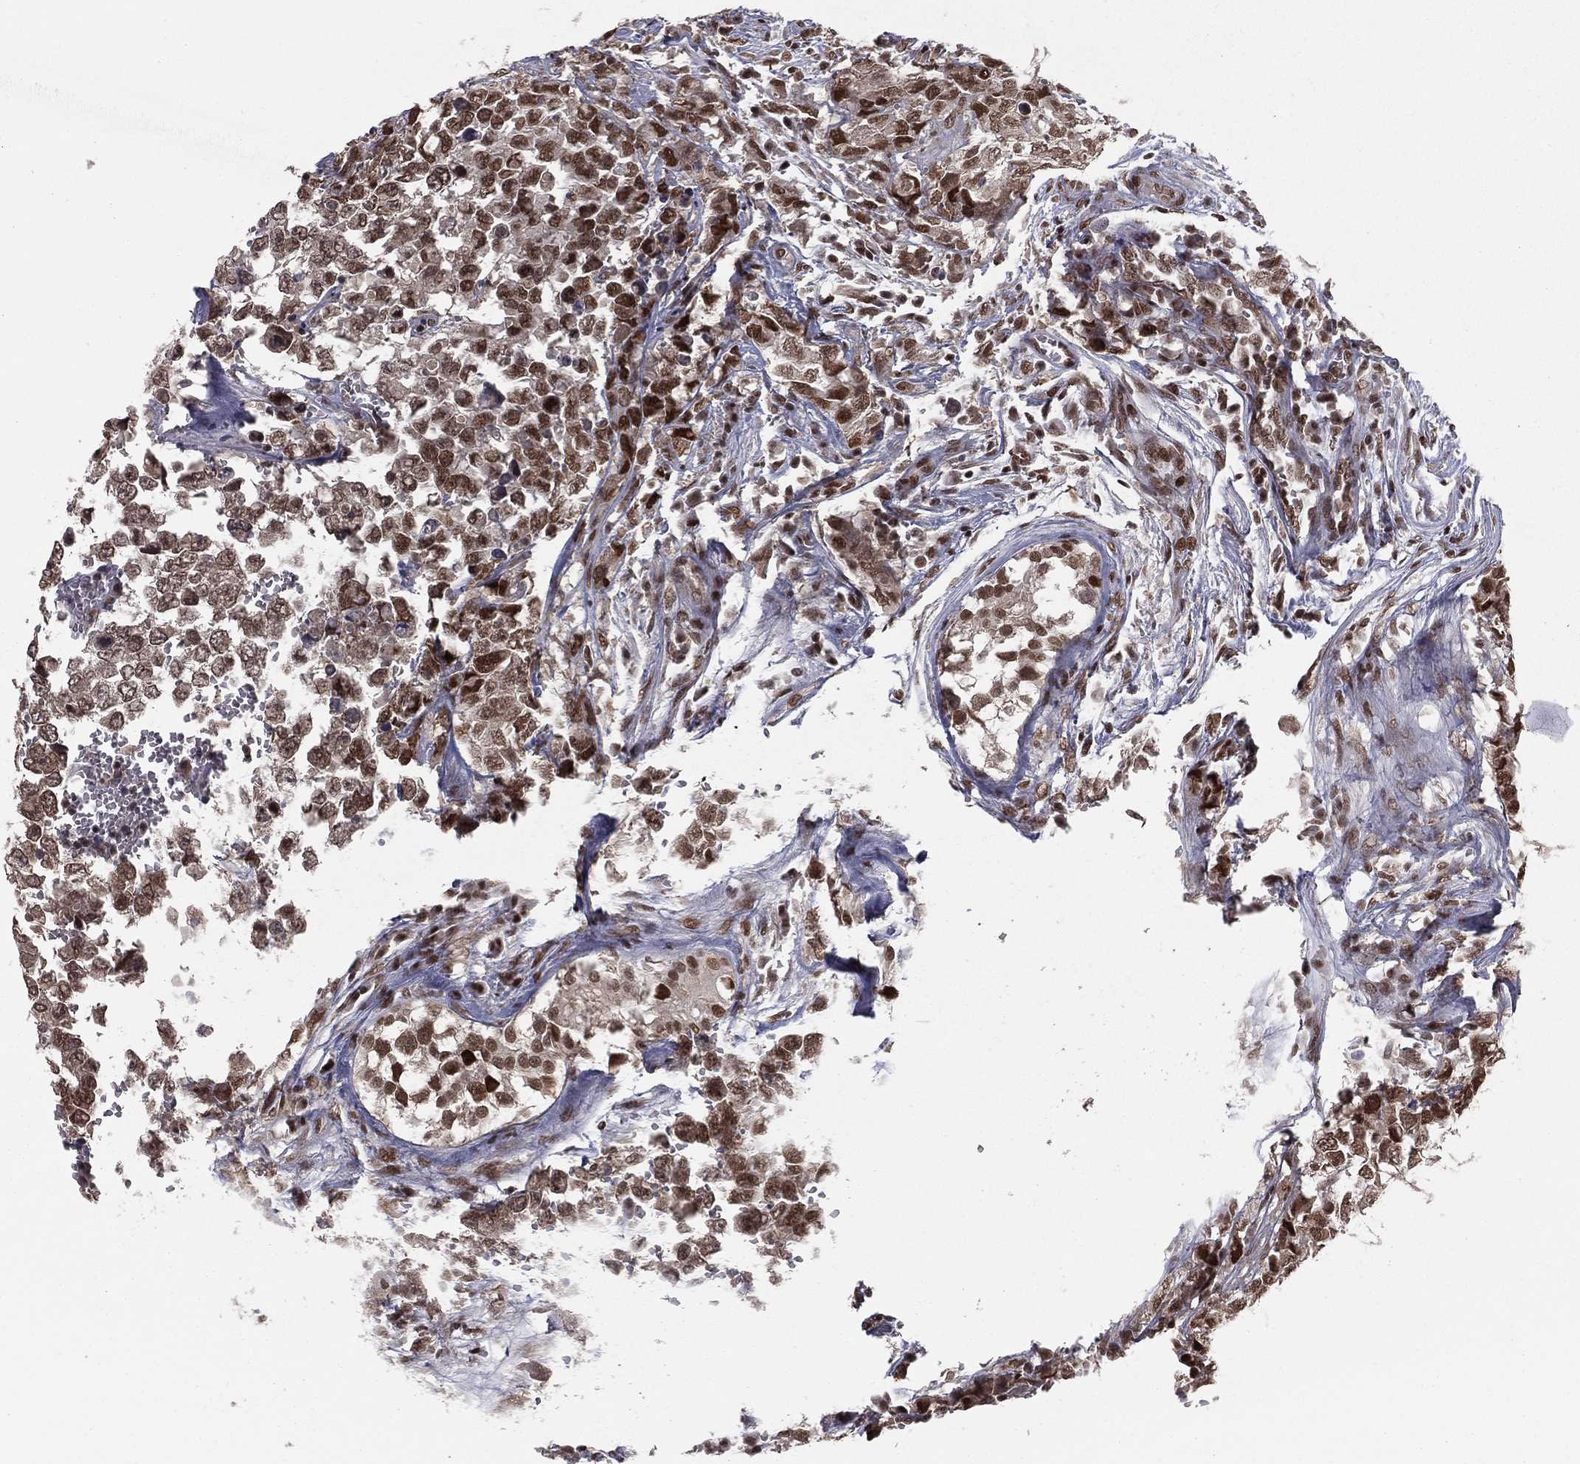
{"staining": {"intensity": "moderate", "quantity": ">75%", "location": "nuclear"}, "tissue": "testis cancer", "cell_type": "Tumor cells", "image_type": "cancer", "snomed": [{"axis": "morphology", "description": "Carcinoma, Embryonal, NOS"}, {"axis": "topography", "description": "Testis"}], "caption": "Immunohistochemical staining of human testis cancer shows medium levels of moderate nuclear protein positivity in approximately >75% of tumor cells.", "gene": "NFYB", "patient": {"sex": "male", "age": 23}}